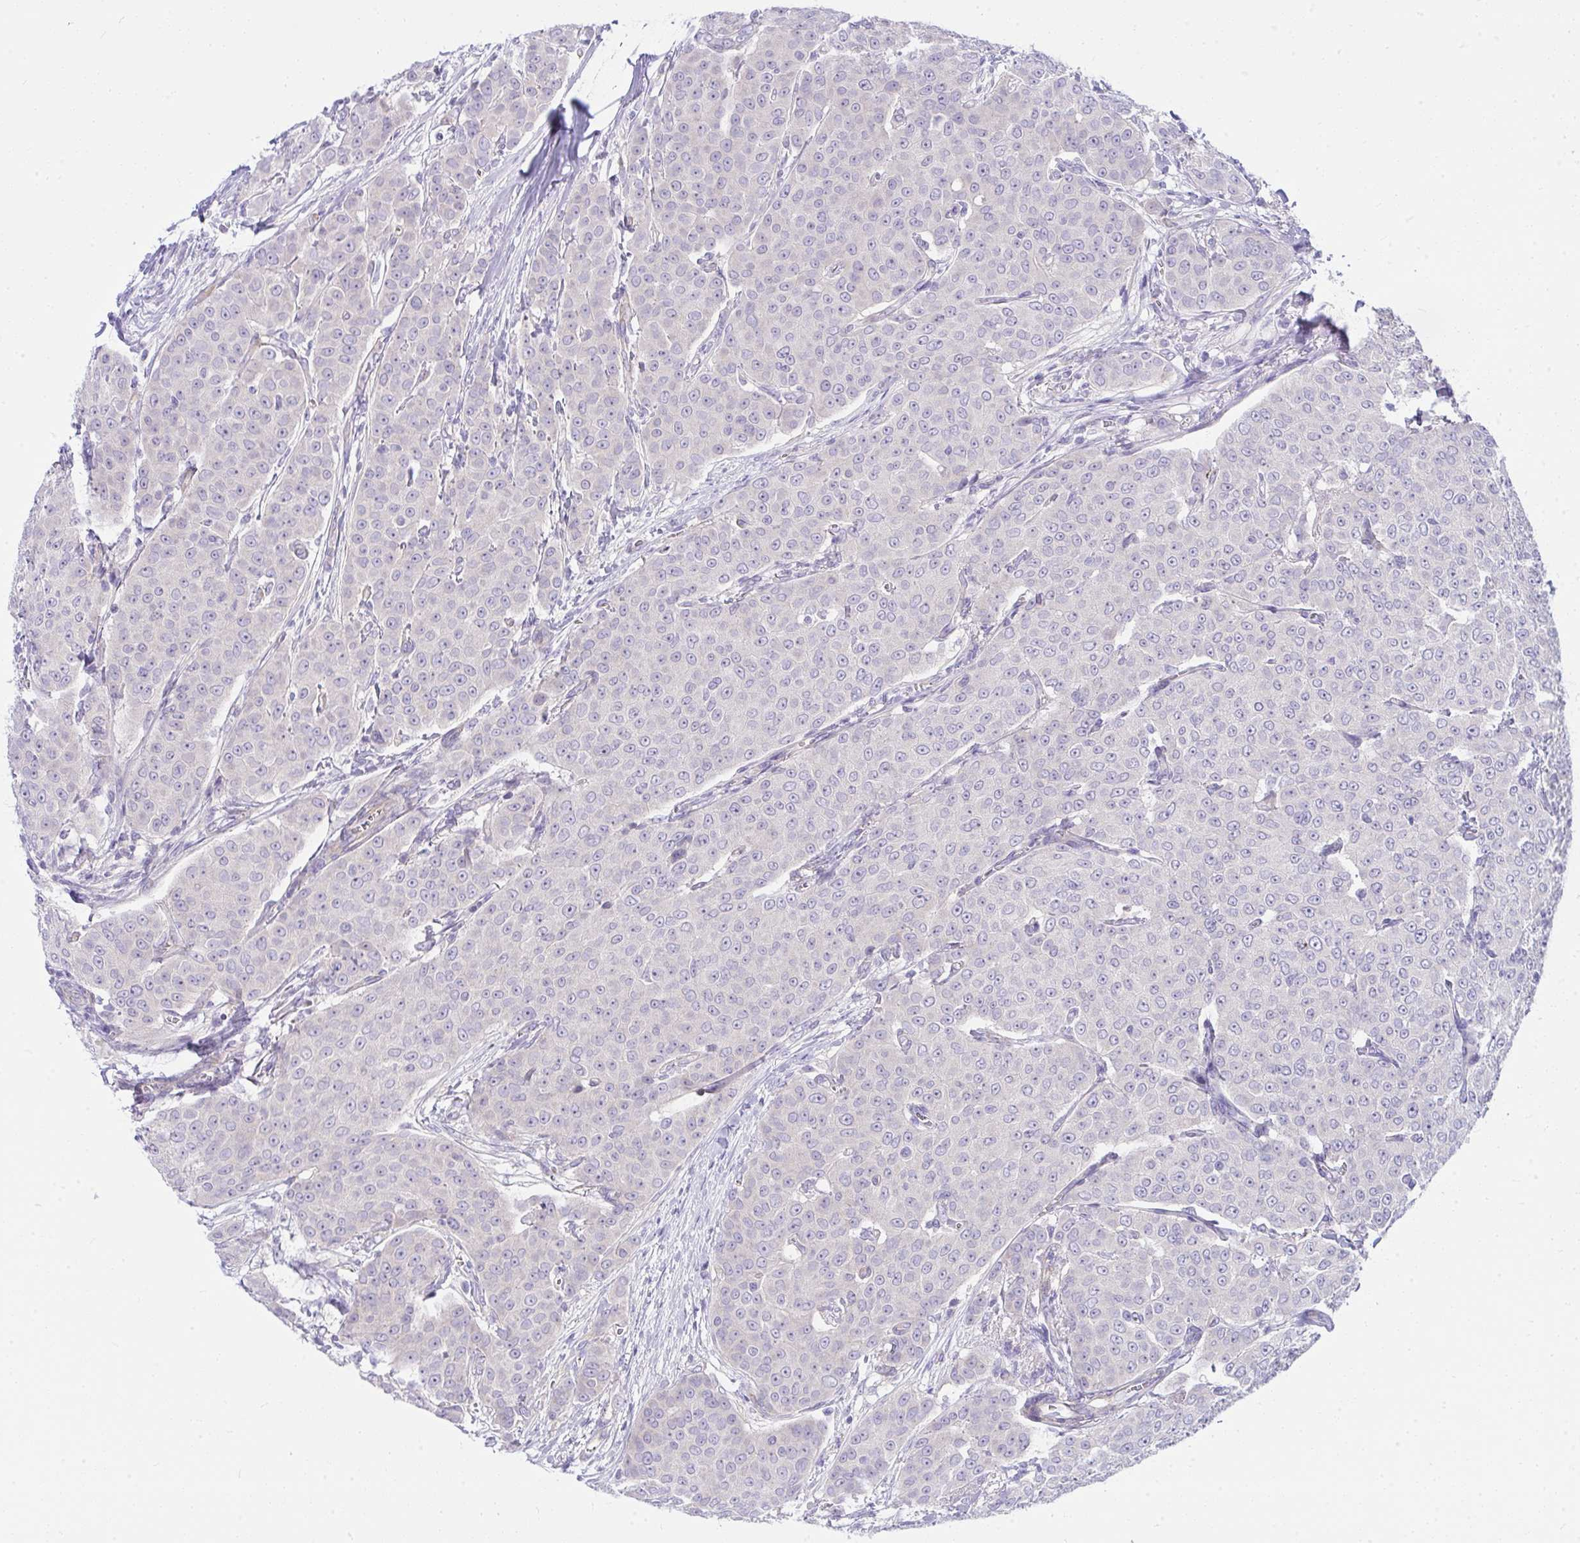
{"staining": {"intensity": "negative", "quantity": "none", "location": "none"}, "tissue": "breast cancer", "cell_type": "Tumor cells", "image_type": "cancer", "snomed": [{"axis": "morphology", "description": "Duct carcinoma"}, {"axis": "topography", "description": "Breast"}], "caption": "IHC micrograph of neoplastic tissue: human breast intraductal carcinoma stained with DAB (3,3'-diaminobenzidine) shows no significant protein expression in tumor cells.", "gene": "LRRC36", "patient": {"sex": "female", "age": 91}}